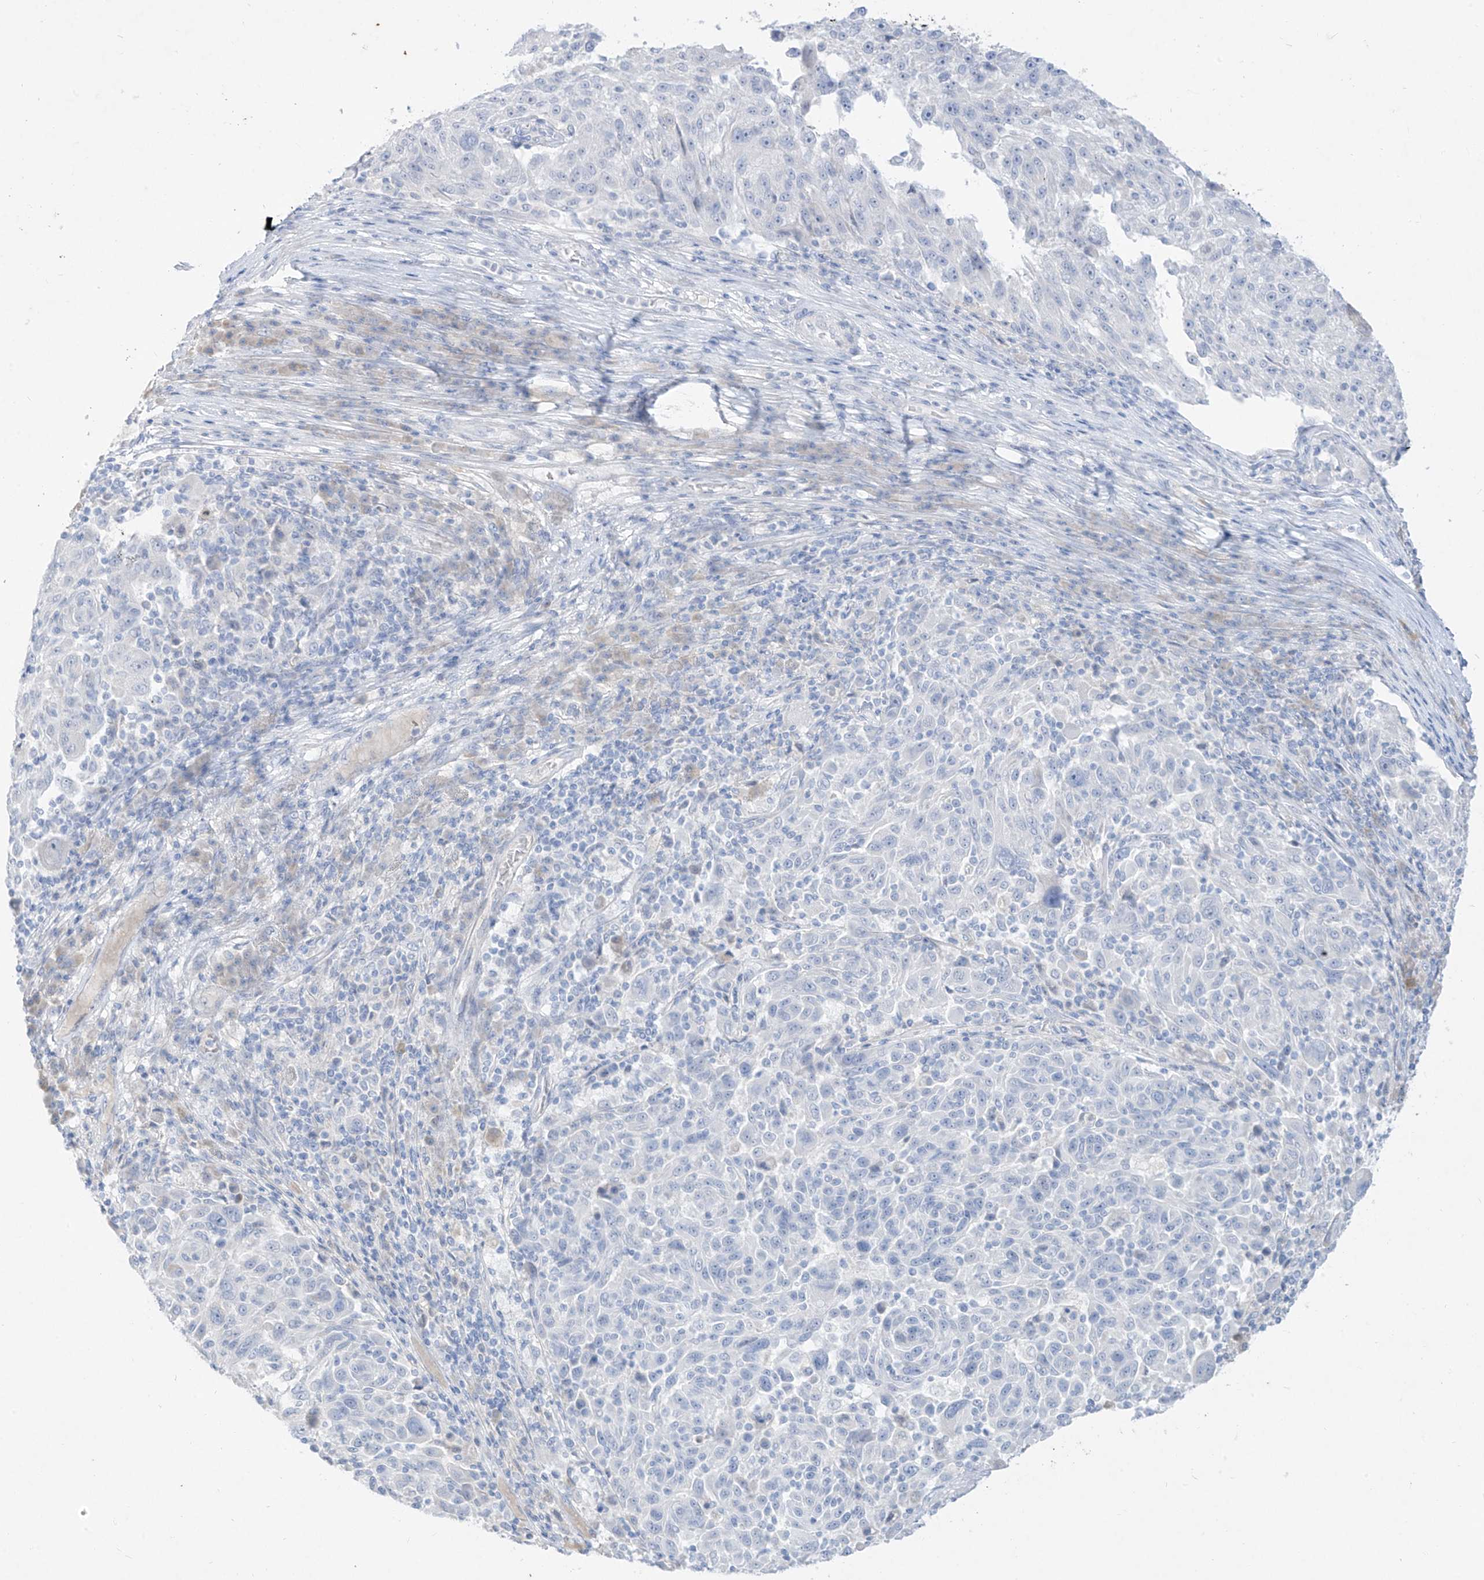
{"staining": {"intensity": "negative", "quantity": "none", "location": "none"}, "tissue": "melanoma", "cell_type": "Tumor cells", "image_type": "cancer", "snomed": [{"axis": "morphology", "description": "Malignant melanoma, NOS"}, {"axis": "topography", "description": "Skin"}], "caption": "High magnification brightfield microscopy of melanoma stained with DAB (brown) and counterstained with hematoxylin (blue): tumor cells show no significant staining.", "gene": "TGM4", "patient": {"sex": "male", "age": 53}}